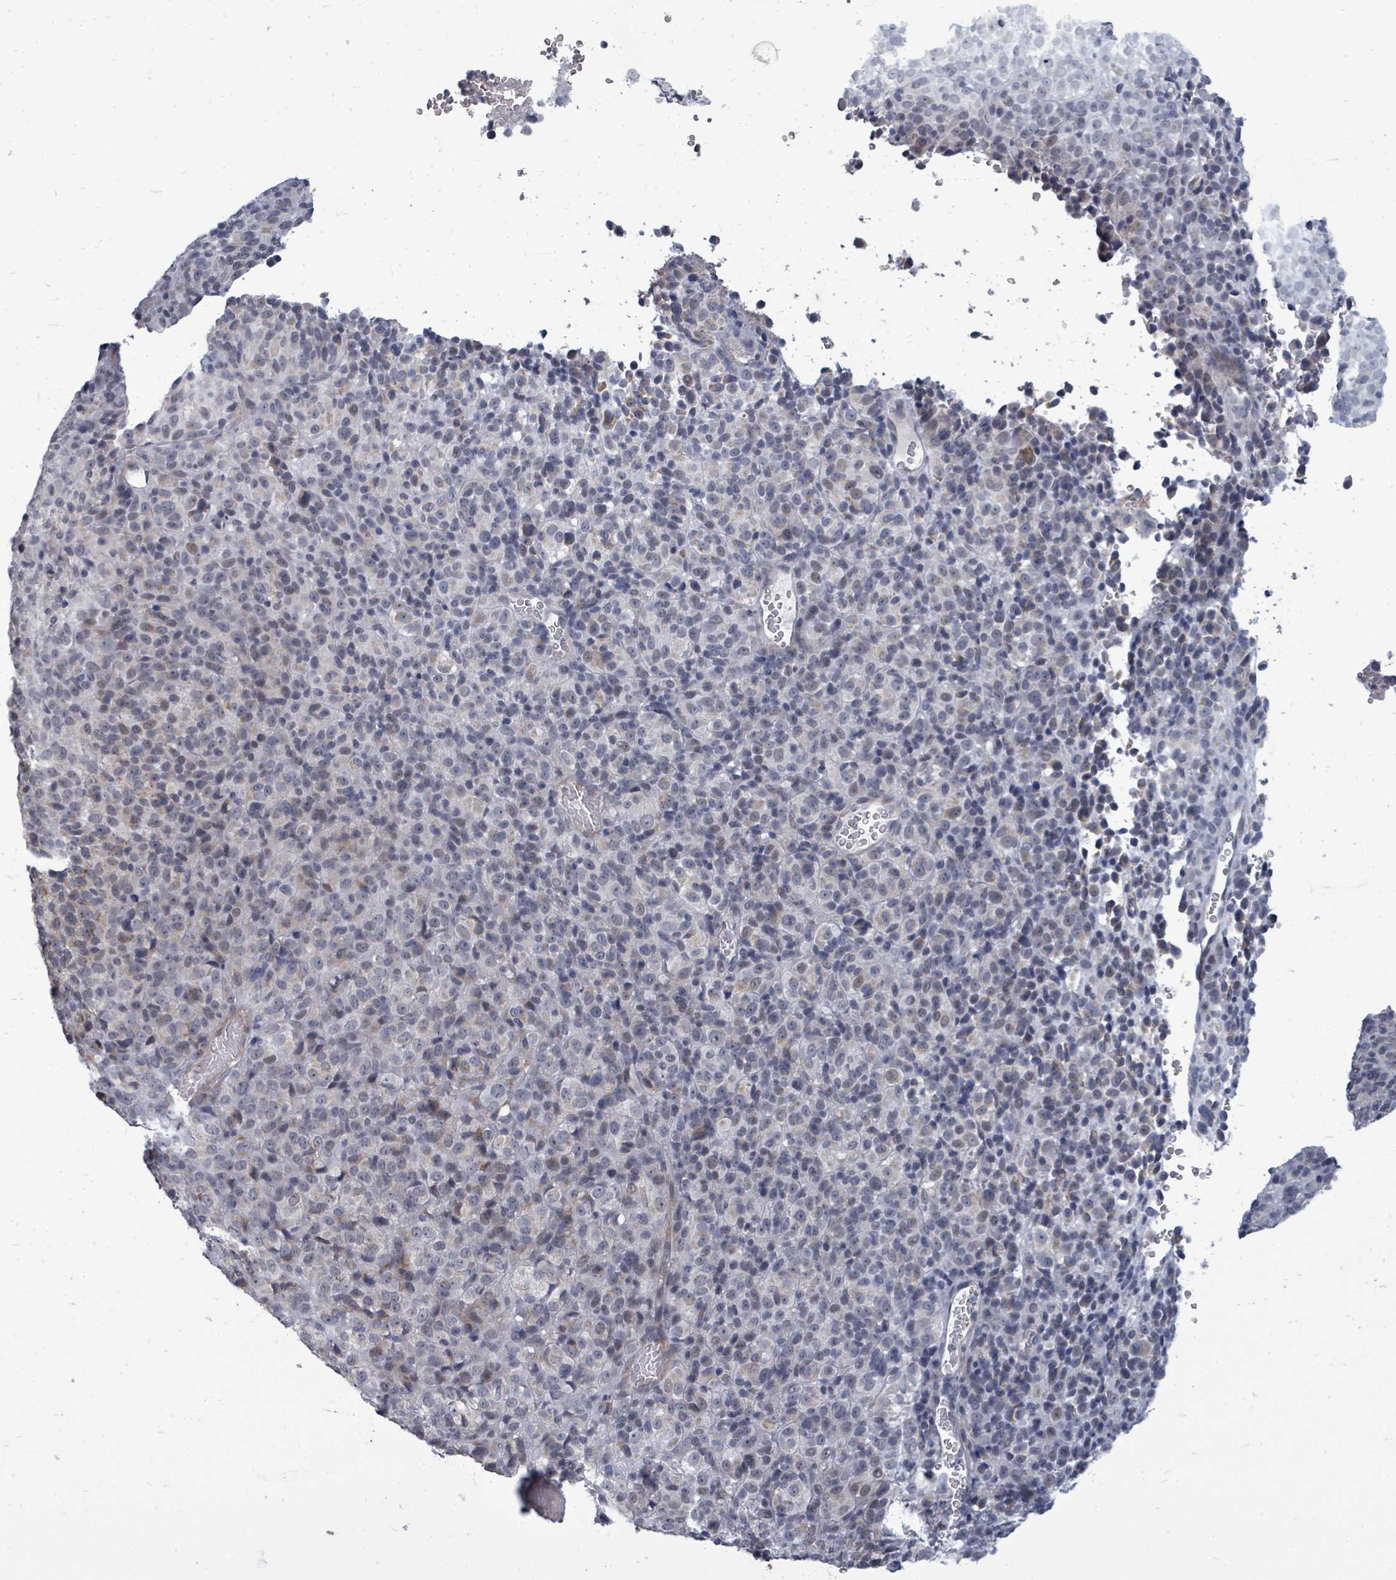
{"staining": {"intensity": "weak", "quantity": "<25%", "location": "nuclear"}, "tissue": "melanoma", "cell_type": "Tumor cells", "image_type": "cancer", "snomed": [{"axis": "morphology", "description": "Malignant melanoma, Metastatic site"}, {"axis": "topography", "description": "Brain"}], "caption": "Tumor cells show no significant staining in malignant melanoma (metastatic site).", "gene": "PTPN20", "patient": {"sex": "female", "age": 56}}